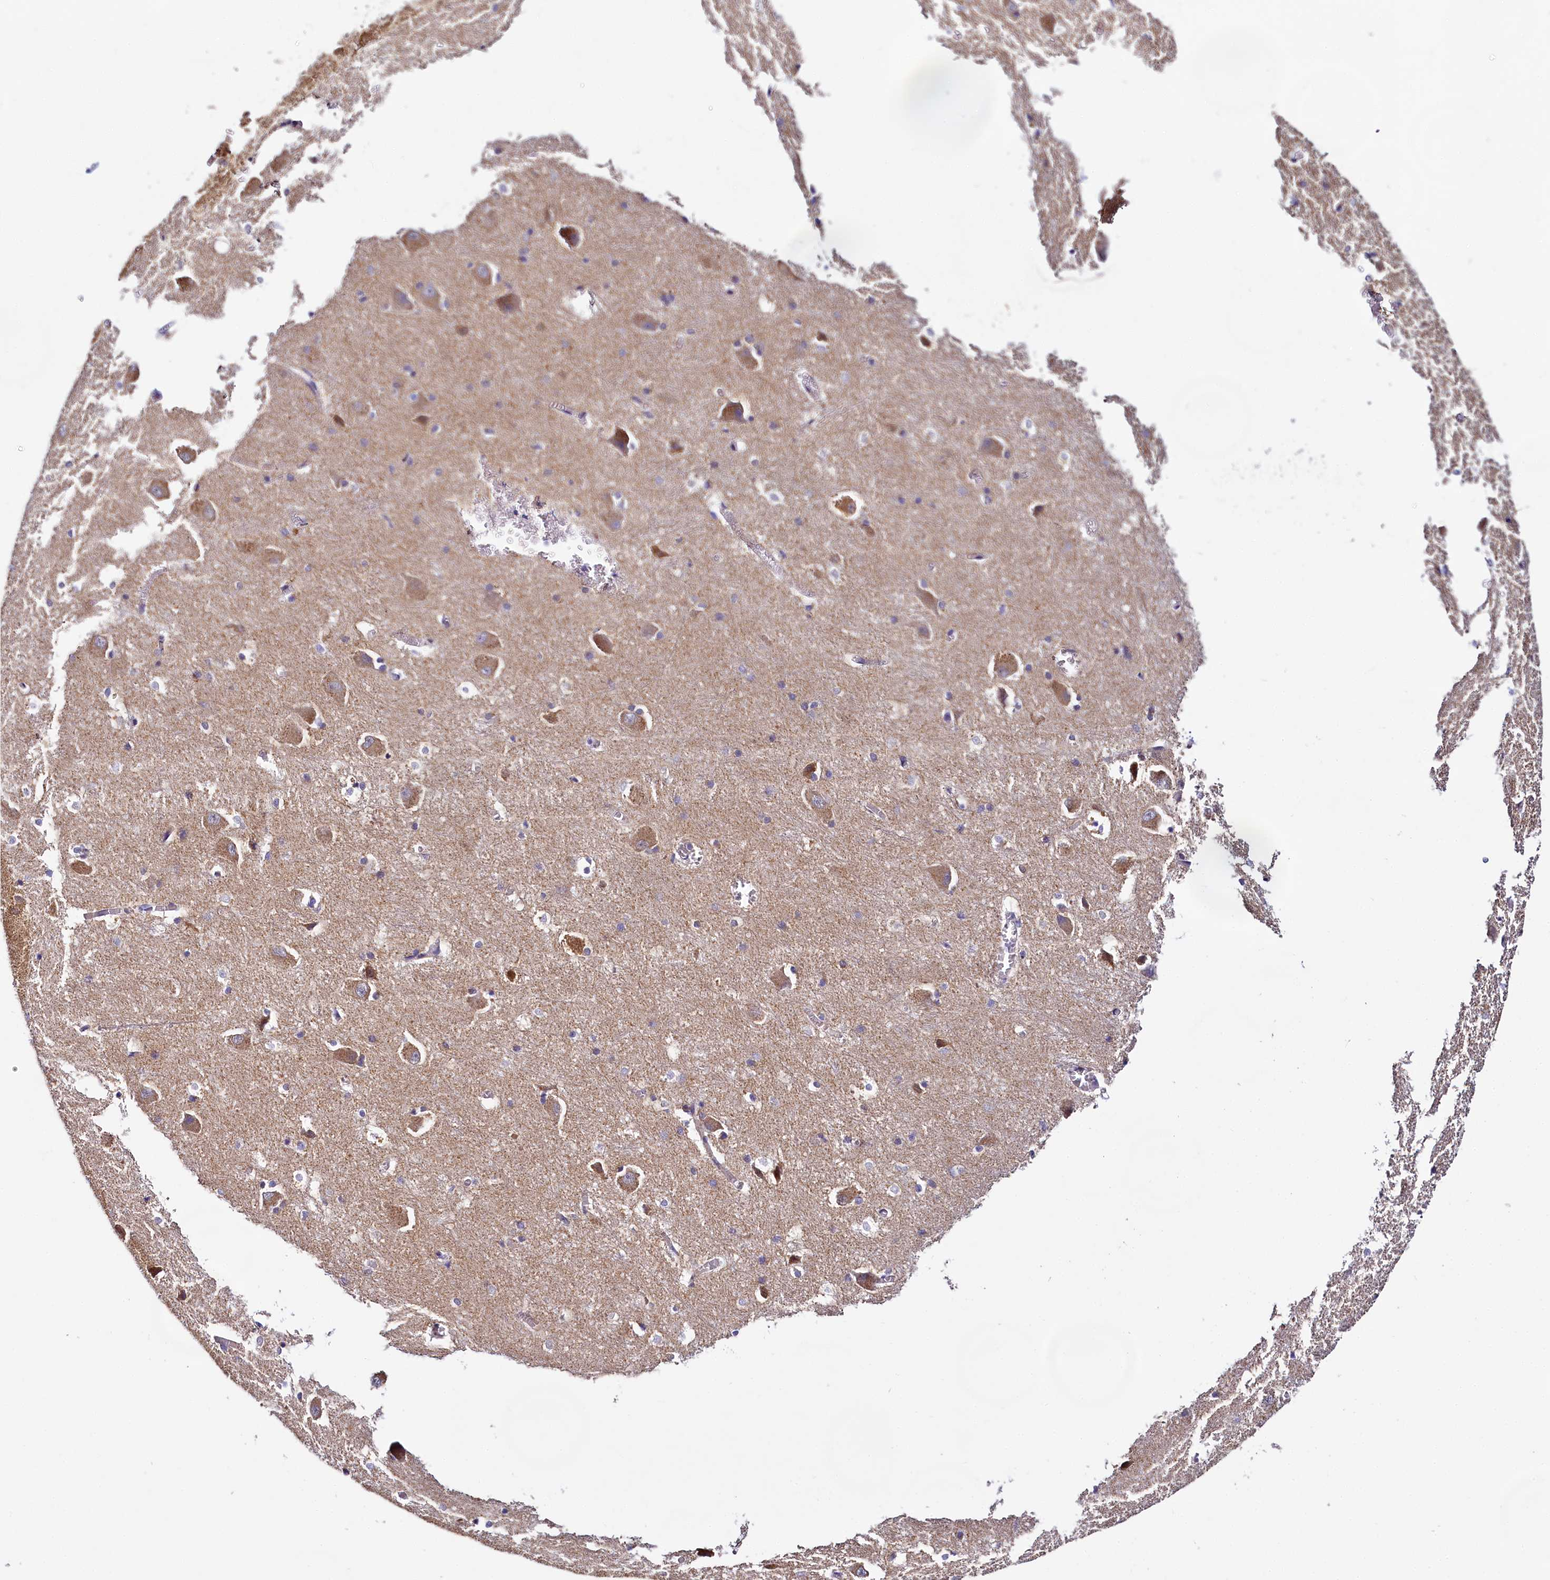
{"staining": {"intensity": "negative", "quantity": "none", "location": "none"}, "tissue": "caudate", "cell_type": "Glial cells", "image_type": "normal", "snomed": [{"axis": "morphology", "description": "Normal tissue, NOS"}, {"axis": "topography", "description": "Lateral ventricle wall"}], "caption": "Immunohistochemistry (IHC) of benign human caudate shows no positivity in glial cells. (IHC, brightfield microscopy, high magnification).", "gene": "CEP295", "patient": {"sex": "male", "age": 37}}